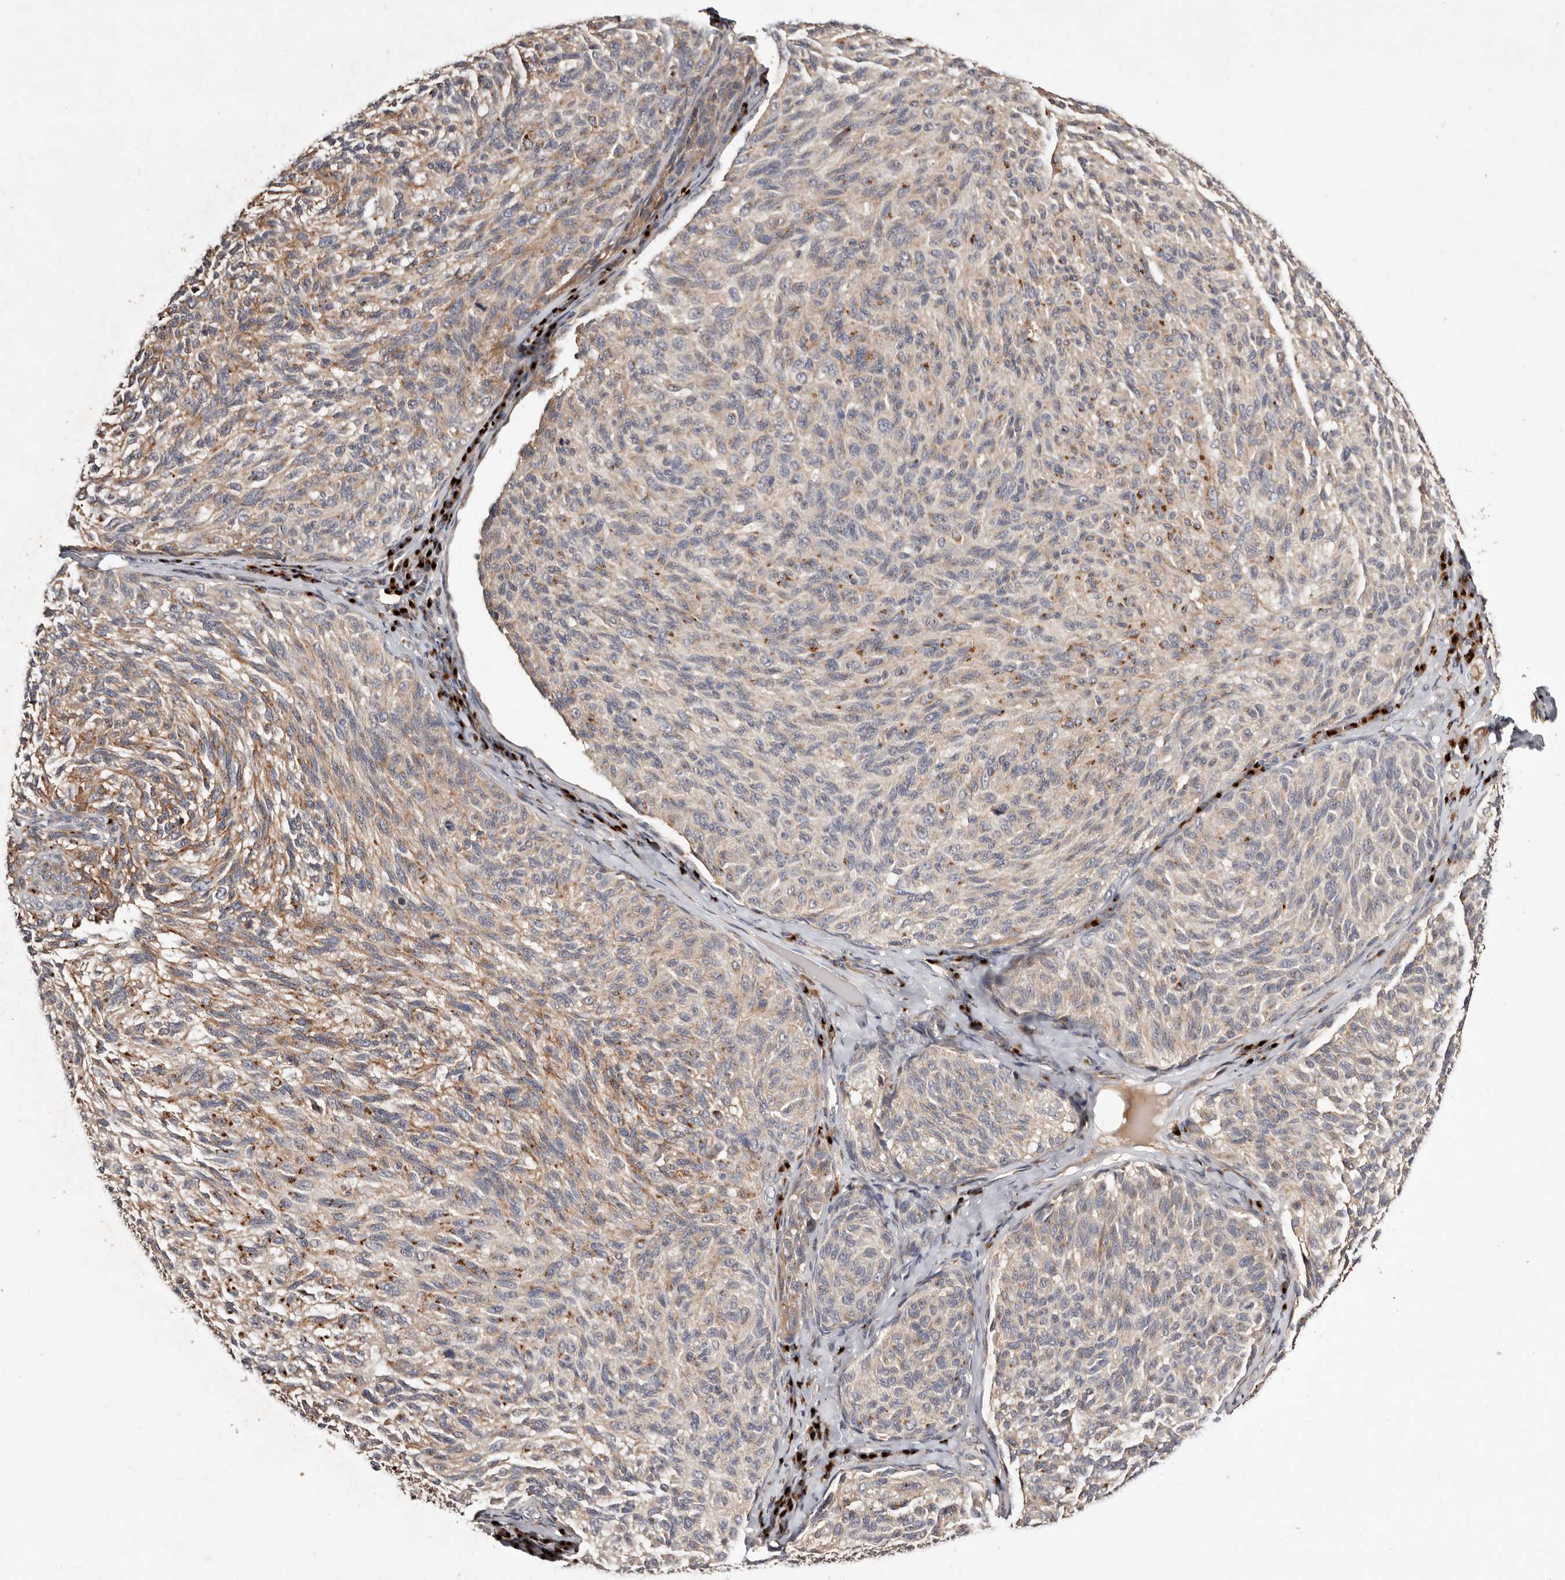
{"staining": {"intensity": "moderate", "quantity": "25%-75%", "location": "cytoplasmic/membranous"}, "tissue": "melanoma", "cell_type": "Tumor cells", "image_type": "cancer", "snomed": [{"axis": "morphology", "description": "Malignant melanoma, NOS"}, {"axis": "topography", "description": "Skin"}], "caption": "Immunohistochemical staining of human melanoma shows medium levels of moderate cytoplasmic/membranous staining in about 25%-75% of tumor cells.", "gene": "DACT2", "patient": {"sex": "female", "age": 73}}